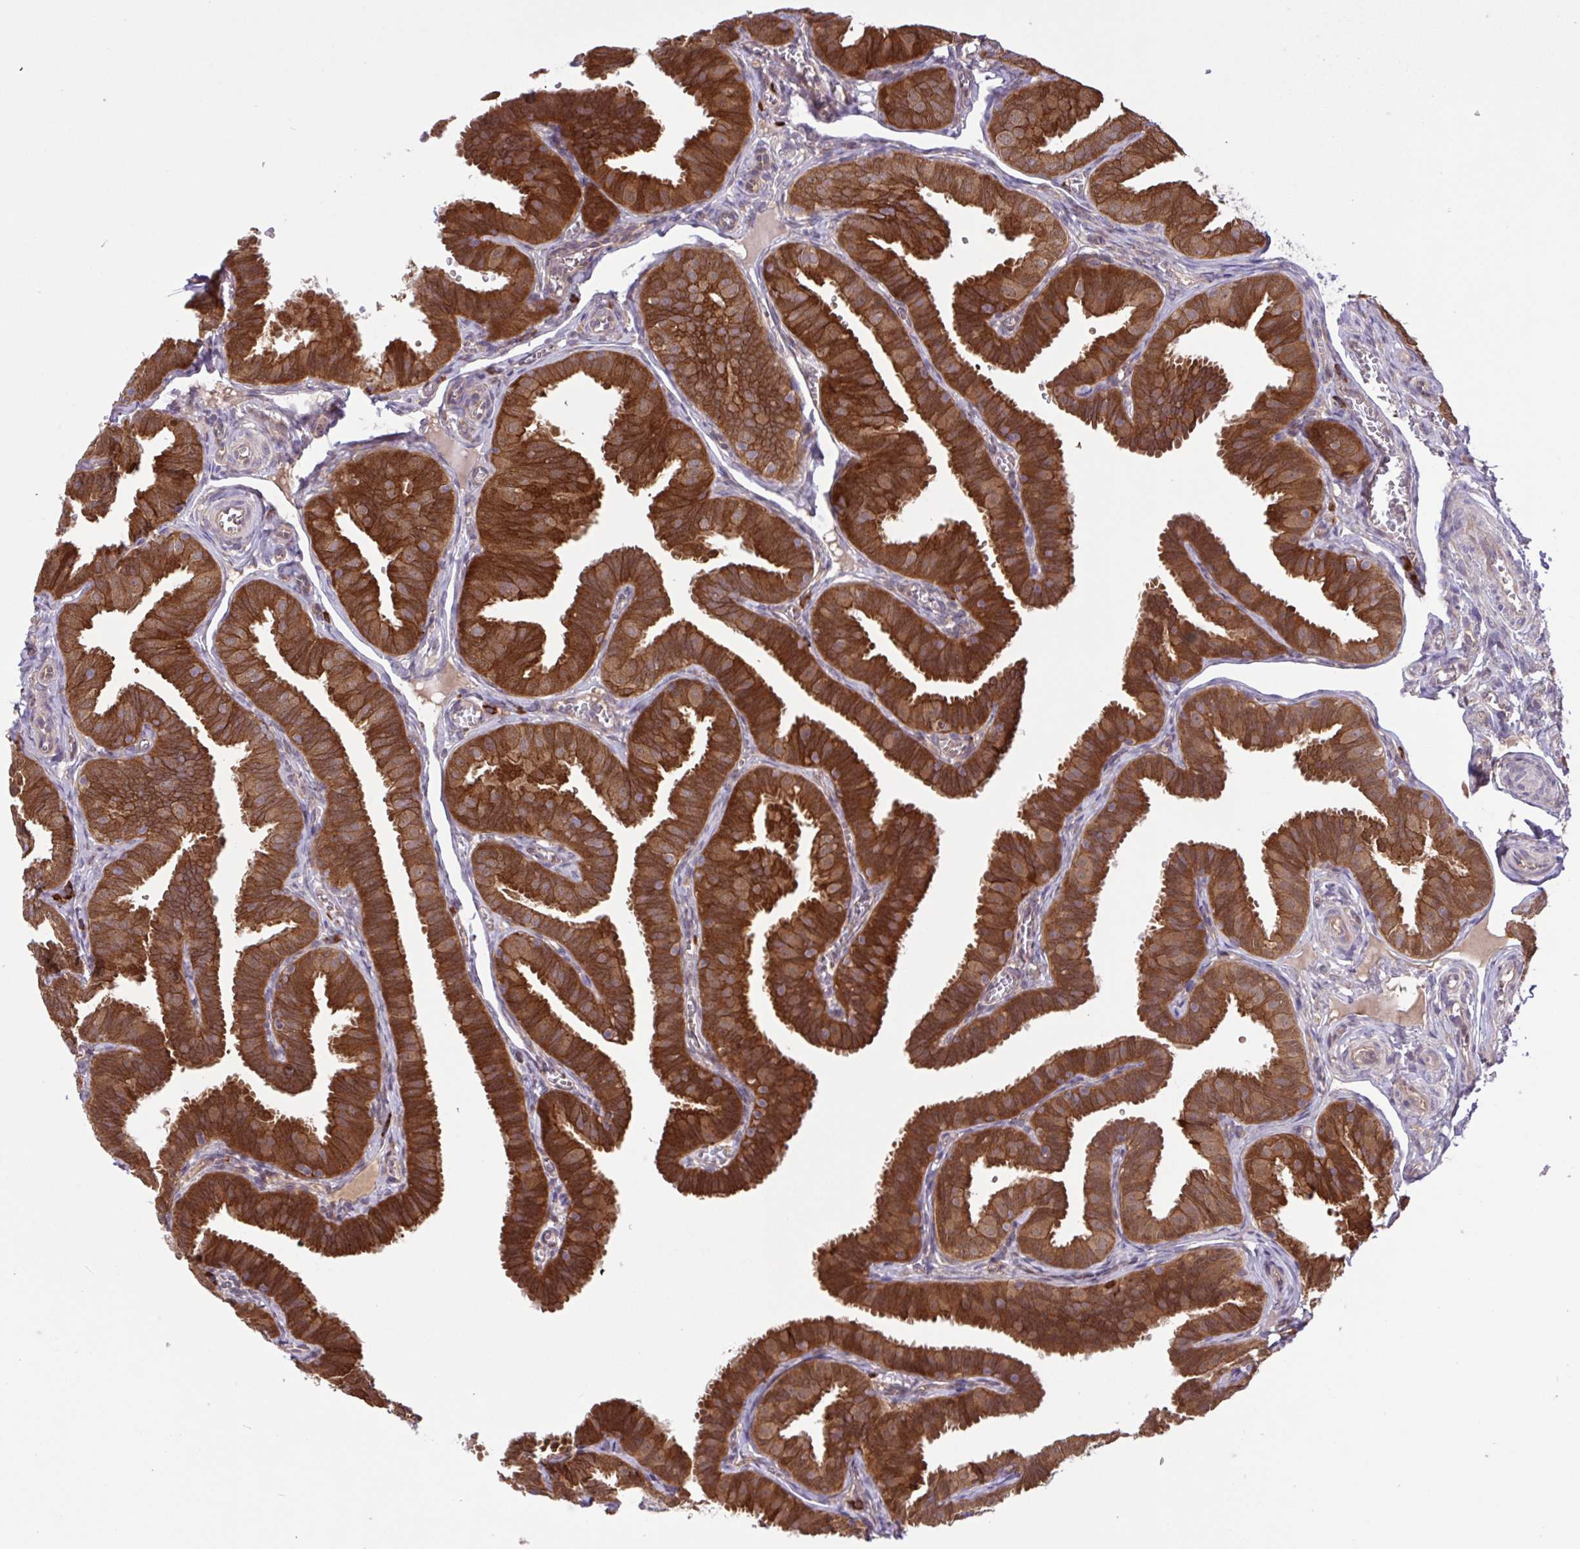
{"staining": {"intensity": "strong", "quantity": ">75%", "location": "cytoplasmic/membranous"}, "tissue": "fallopian tube", "cell_type": "Glandular cells", "image_type": "normal", "snomed": [{"axis": "morphology", "description": "Normal tissue, NOS"}, {"axis": "topography", "description": "Fallopian tube"}], "caption": "IHC of normal human fallopian tube shows high levels of strong cytoplasmic/membranous positivity in about >75% of glandular cells.", "gene": "INTS10", "patient": {"sex": "female", "age": 25}}